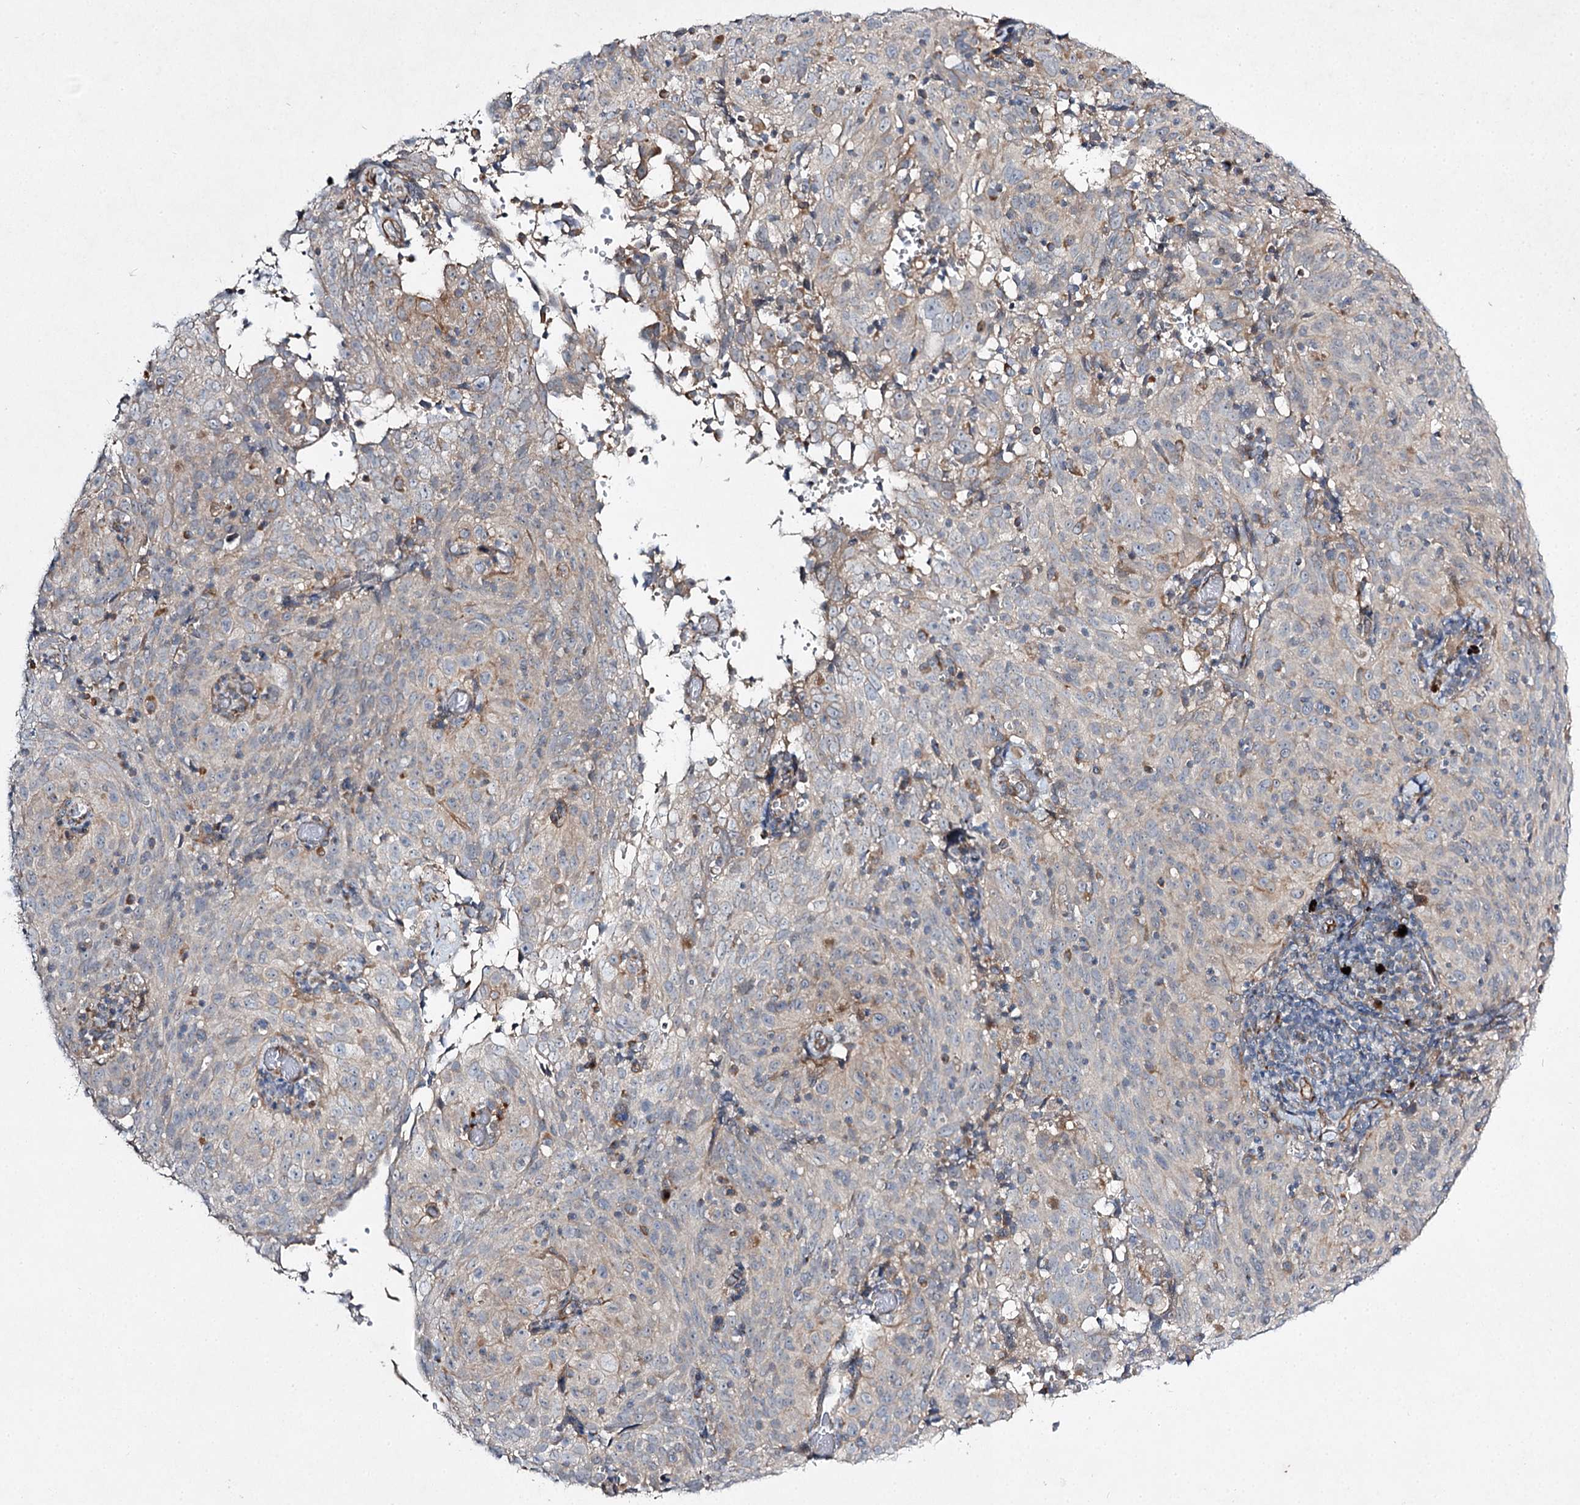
{"staining": {"intensity": "negative", "quantity": "none", "location": "none"}, "tissue": "cervical cancer", "cell_type": "Tumor cells", "image_type": "cancer", "snomed": [{"axis": "morphology", "description": "Squamous cell carcinoma, NOS"}, {"axis": "topography", "description": "Cervix"}], "caption": "IHC photomicrograph of cervical squamous cell carcinoma stained for a protein (brown), which shows no expression in tumor cells.", "gene": "KIAA0825", "patient": {"sex": "female", "age": 31}}